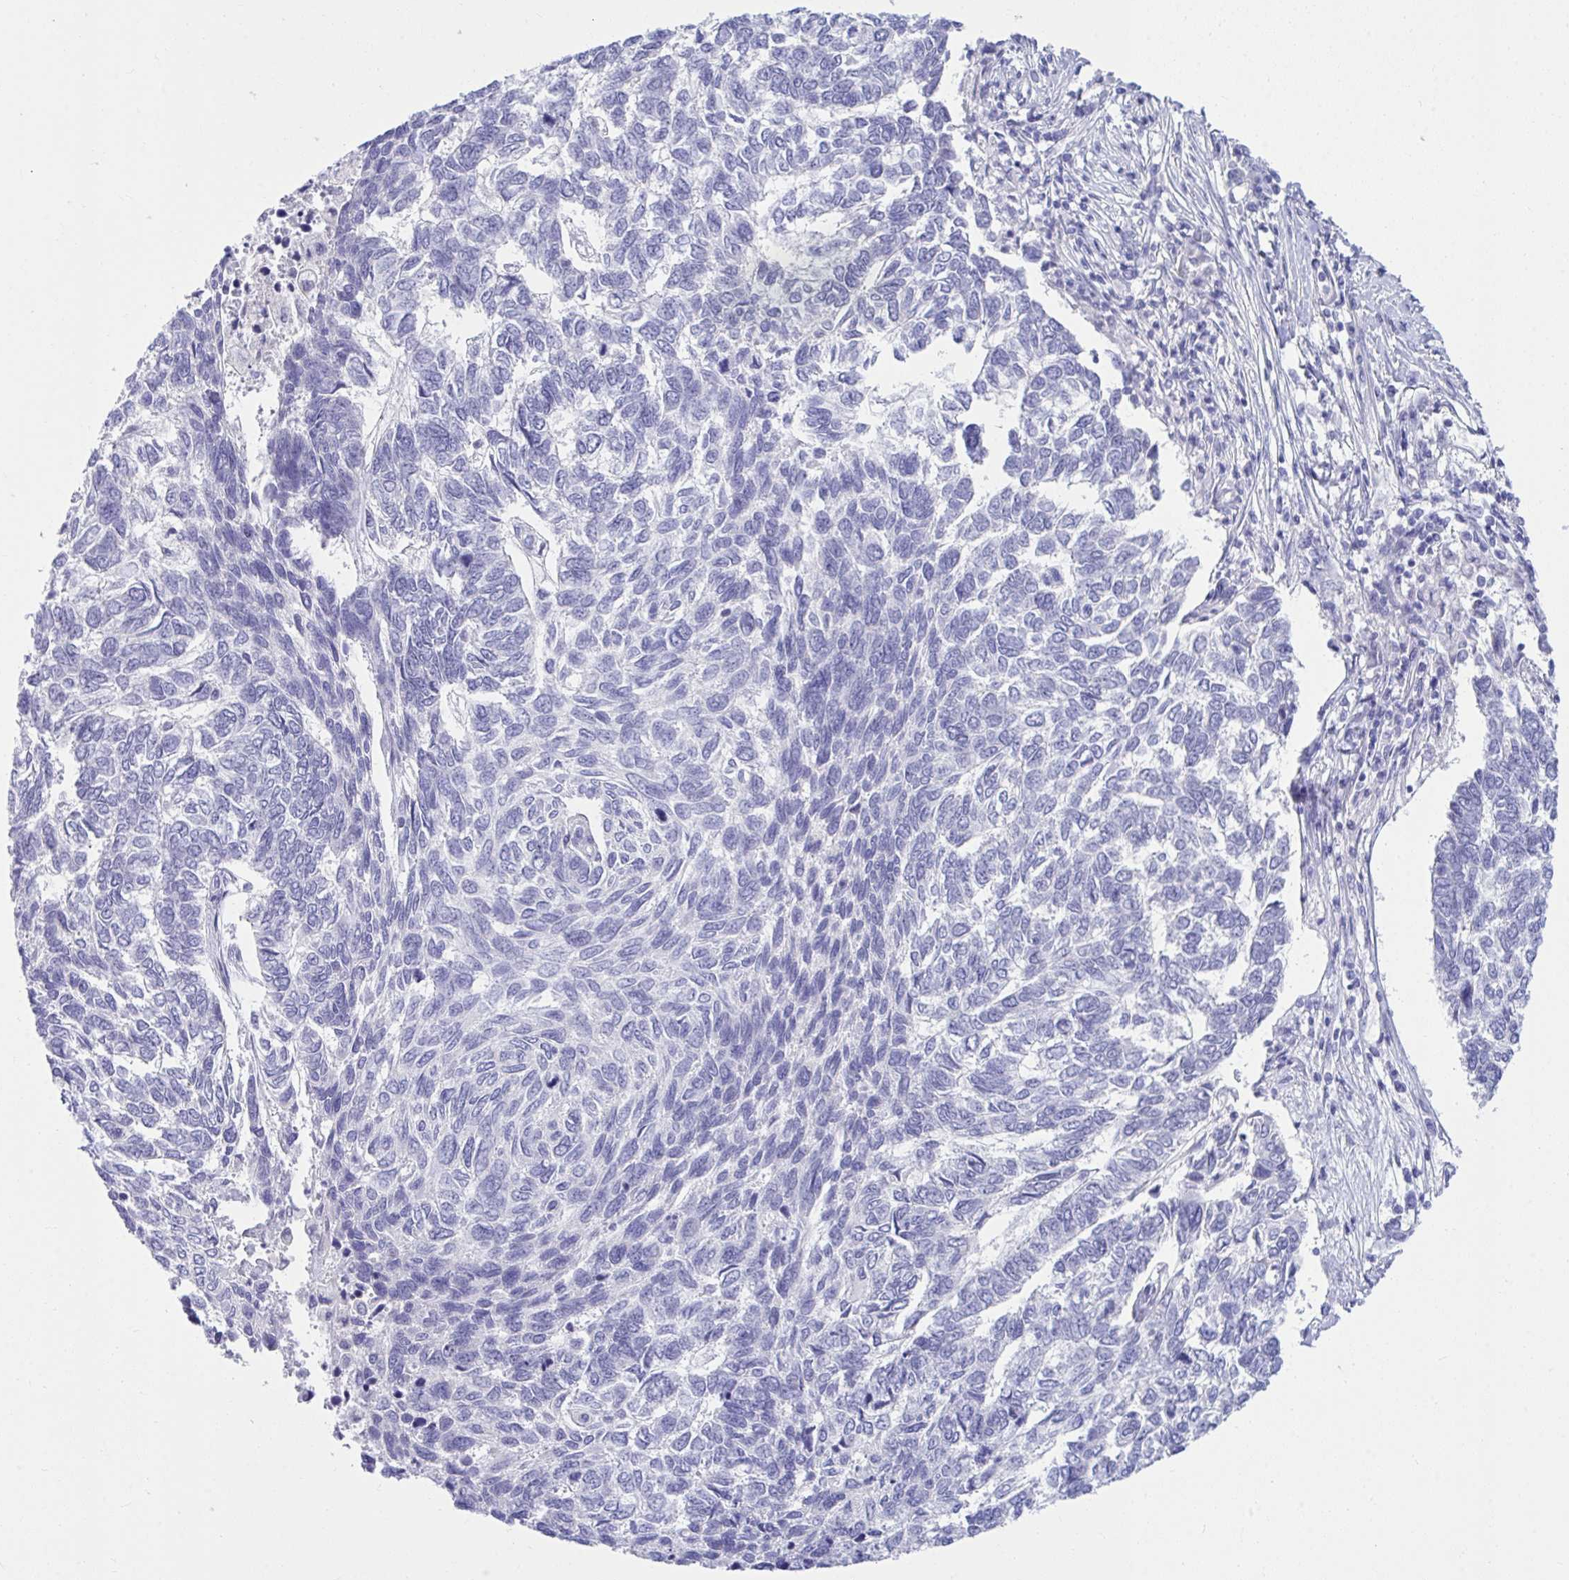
{"staining": {"intensity": "negative", "quantity": "none", "location": "none"}, "tissue": "skin cancer", "cell_type": "Tumor cells", "image_type": "cancer", "snomed": [{"axis": "morphology", "description": "Basal cell carcinoma"}, {"axis": "topography", "description": "Skin"}], "caption": "Skin basal cell carcinoma was stained to show a protein in brown. There is no significant positivity in tumor cells.", "gene": "MED9", "patient": {"sex": "female", "age": 65}}